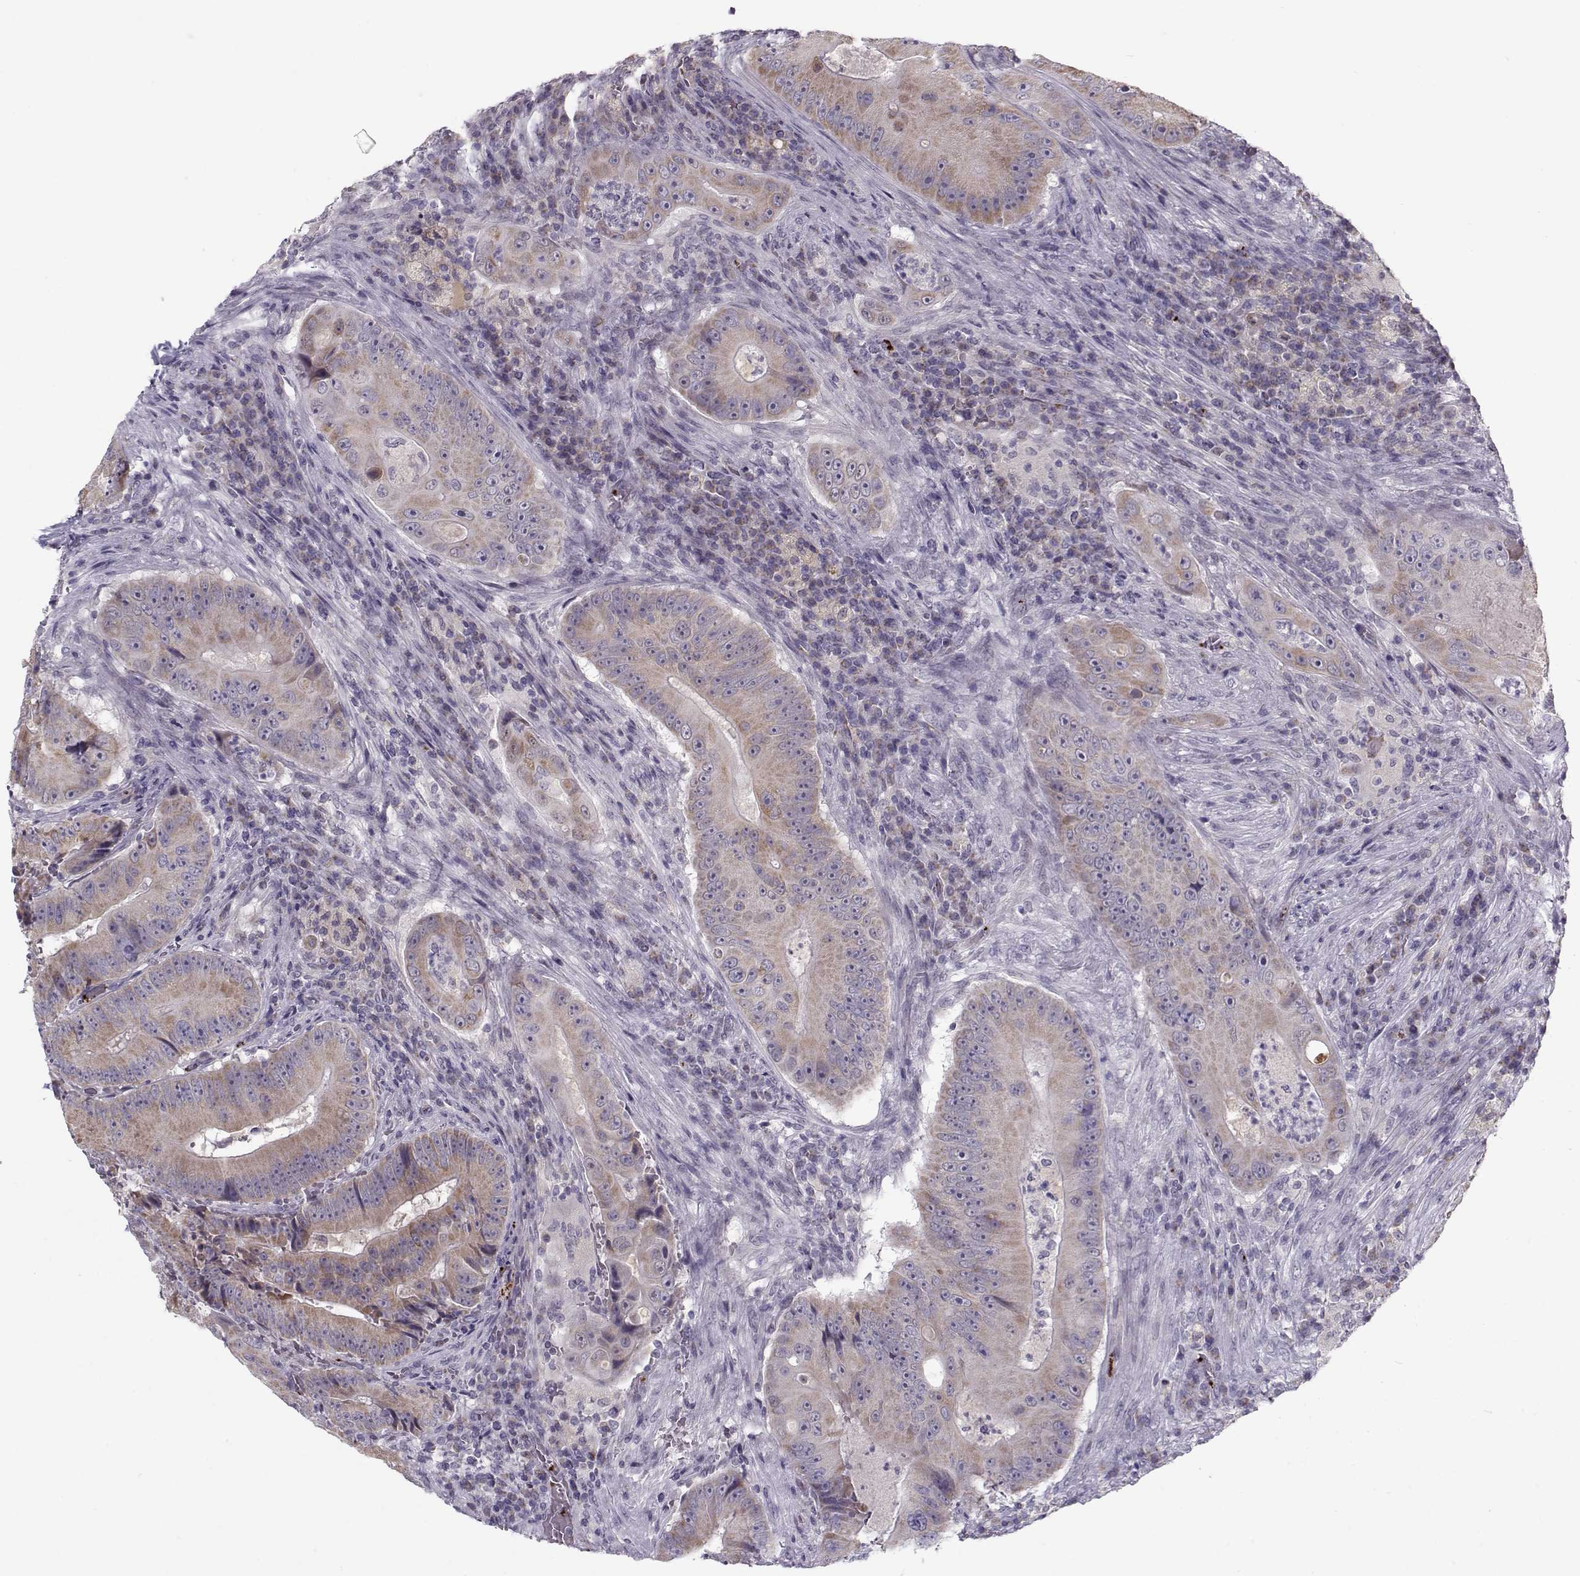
{"staining": {"intensity": "weak", "quantity": "25%-75%", "location": "cytoplasmic/membranous"}, "tissue": "colorectal cancer", "cell_type": "Tumor cells", "image_type": "cancer", "snomed": [{"axis": "morphology", "description": "Adenocarcinoma, NOS"}, {"axis": "topography", "description": "Colon"}], "caption": "DAB immunohistochemical staining of human colorectal cancer displays weak cytoplasmic/membranous protein positivity in about 25%-75% of tumor cells. (IHC, brightfield microscopy, high magnification).", "gene": "KLF17", "patient": {"sex": "female", "age": 86}}